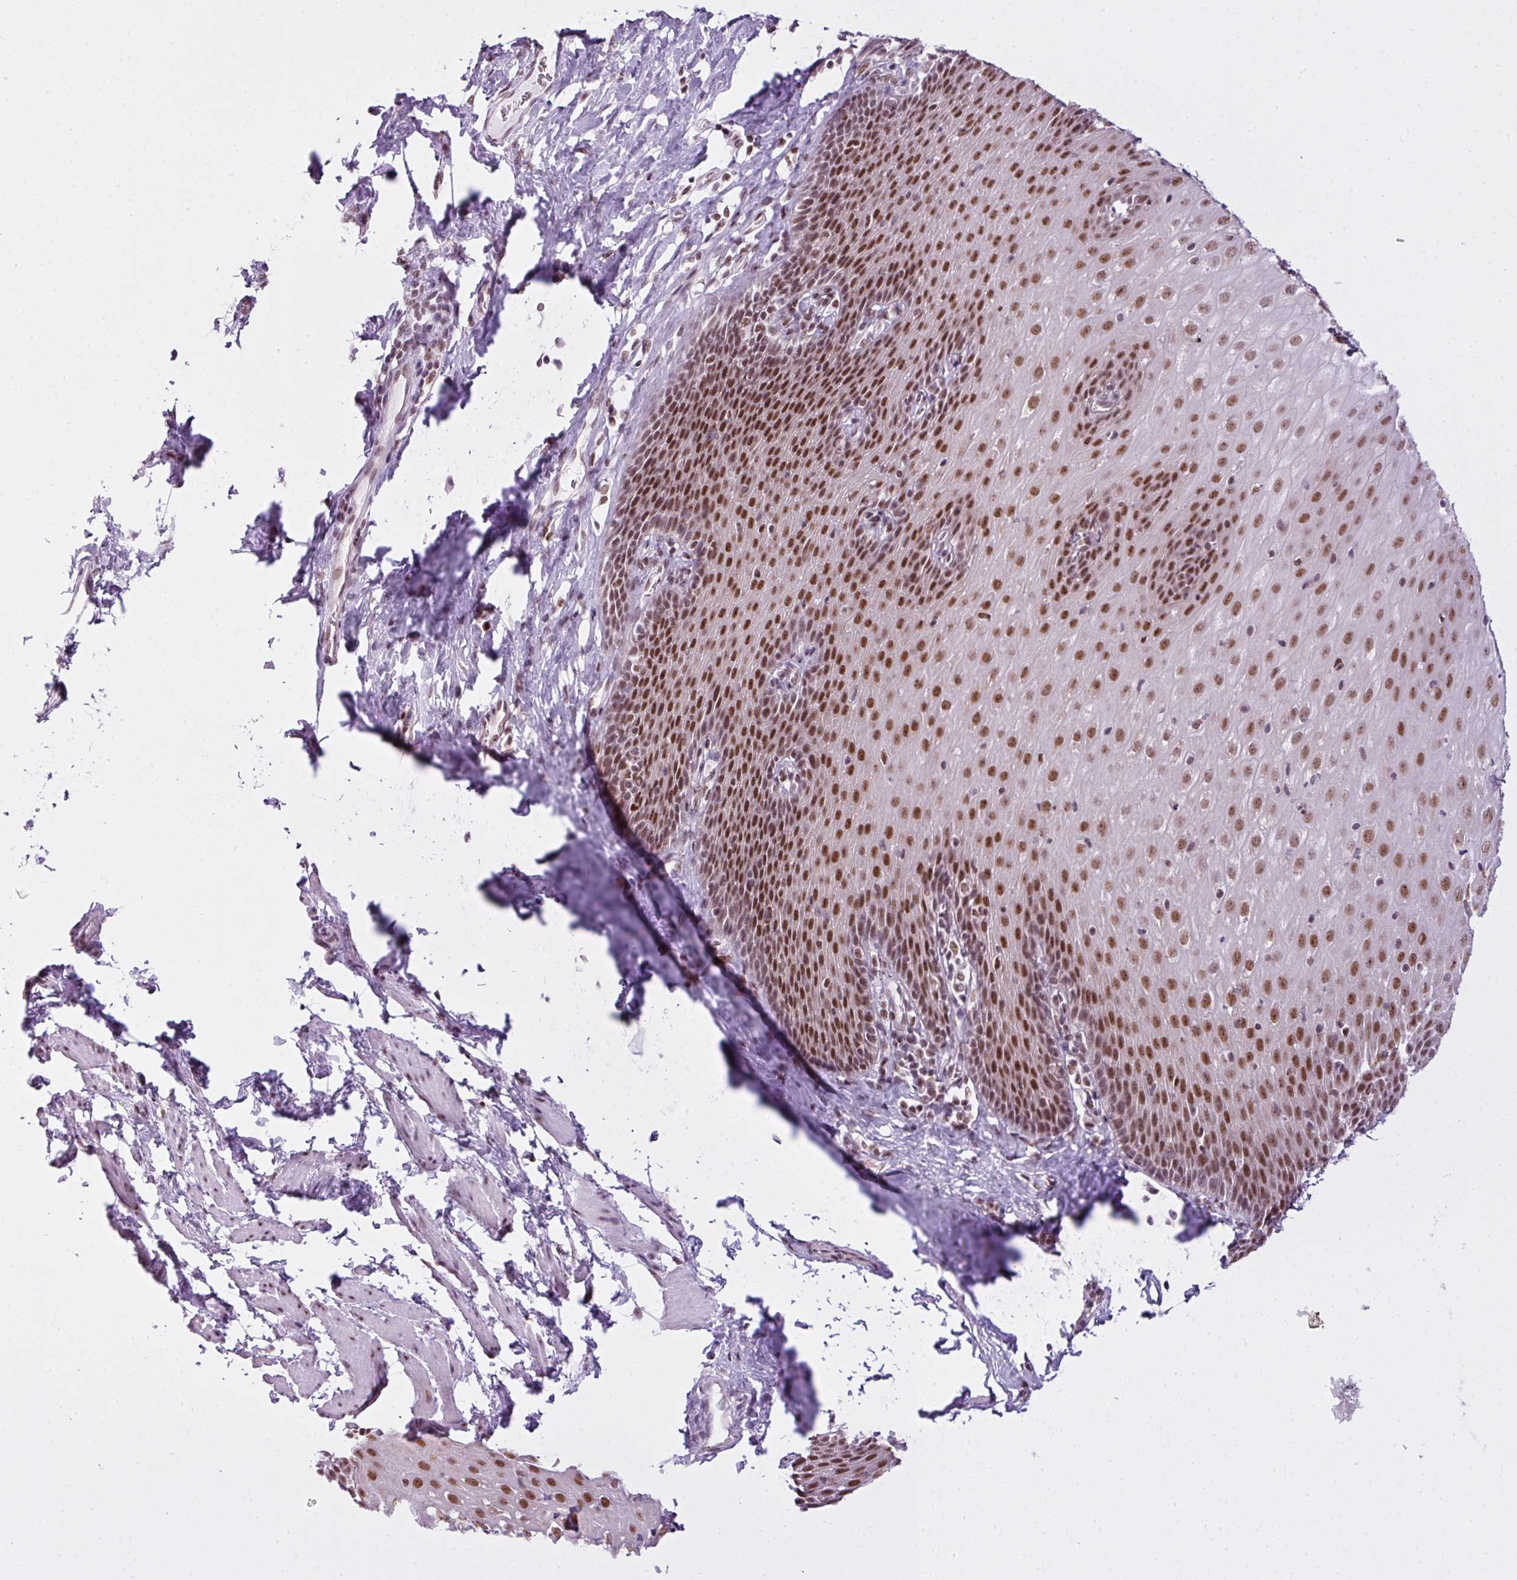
{"staining": {"intensity": "moderate", "quantity": ">75%", "location": "nuclear"}, "tissue": "esophagus", "cell_type": "Squamous epithelial cells", "image_type": "normal", "snomed": [{"axis": "morphology", "description": "Normal tissue, NOS"}, {"axis": "topography", "description": "Esophagus"}], "caption": "Human esophagus stained with a brown dye demonstrates moderate nuclear positive staining in approximately >75% of squamous epithelial cells.", "gene": "ARL6IP4", "patient": {"sex": "female", "age": 61}}